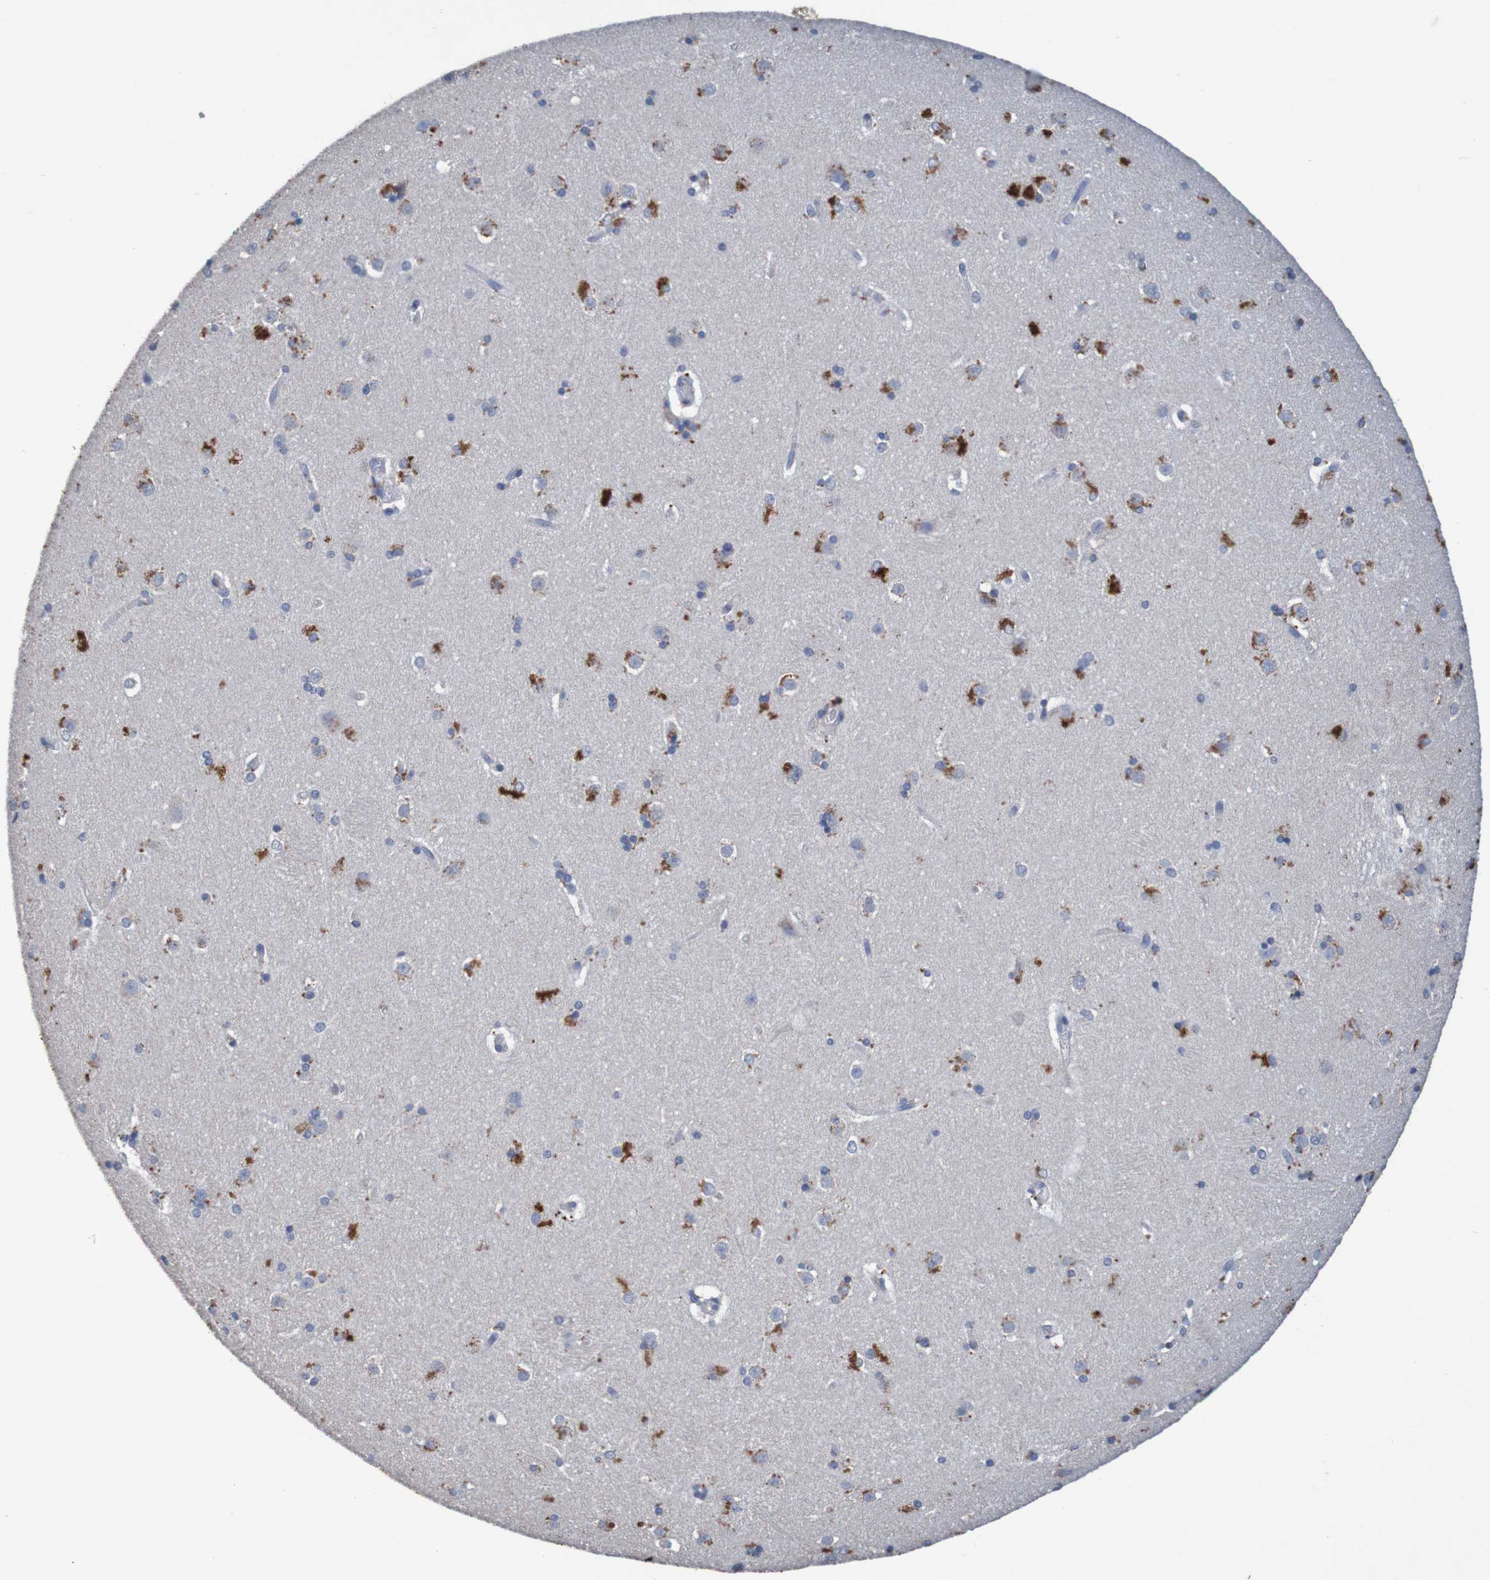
{"staining": {"intensity": "moderate", "quantity": "<25%", "location": "cytoplasmic/membranous"}, "tissue": "caudate", "cell_type": "Glial cells", "image_type": "normal", "snomed": [{"axis": "morphology", "description": "Normal tissue, NOS"}, {"axis": "topography", "description": "Lateral ventricle wall"}], "caption": "High-magnification brightfield microscopy of unremarkable caudate stained with DAB (brown) and counterstained with hematoxylin (blue). glial cells exhibit moderate cytoplasmic/membranous positivity is seen in about<25% of cells. (Stains: DAB in brown, nuclei in blue, Microscopy: brightfield microscopy at high magnification).", "gene": "LTA", "patient": {"sex": "female", "age": 19}}